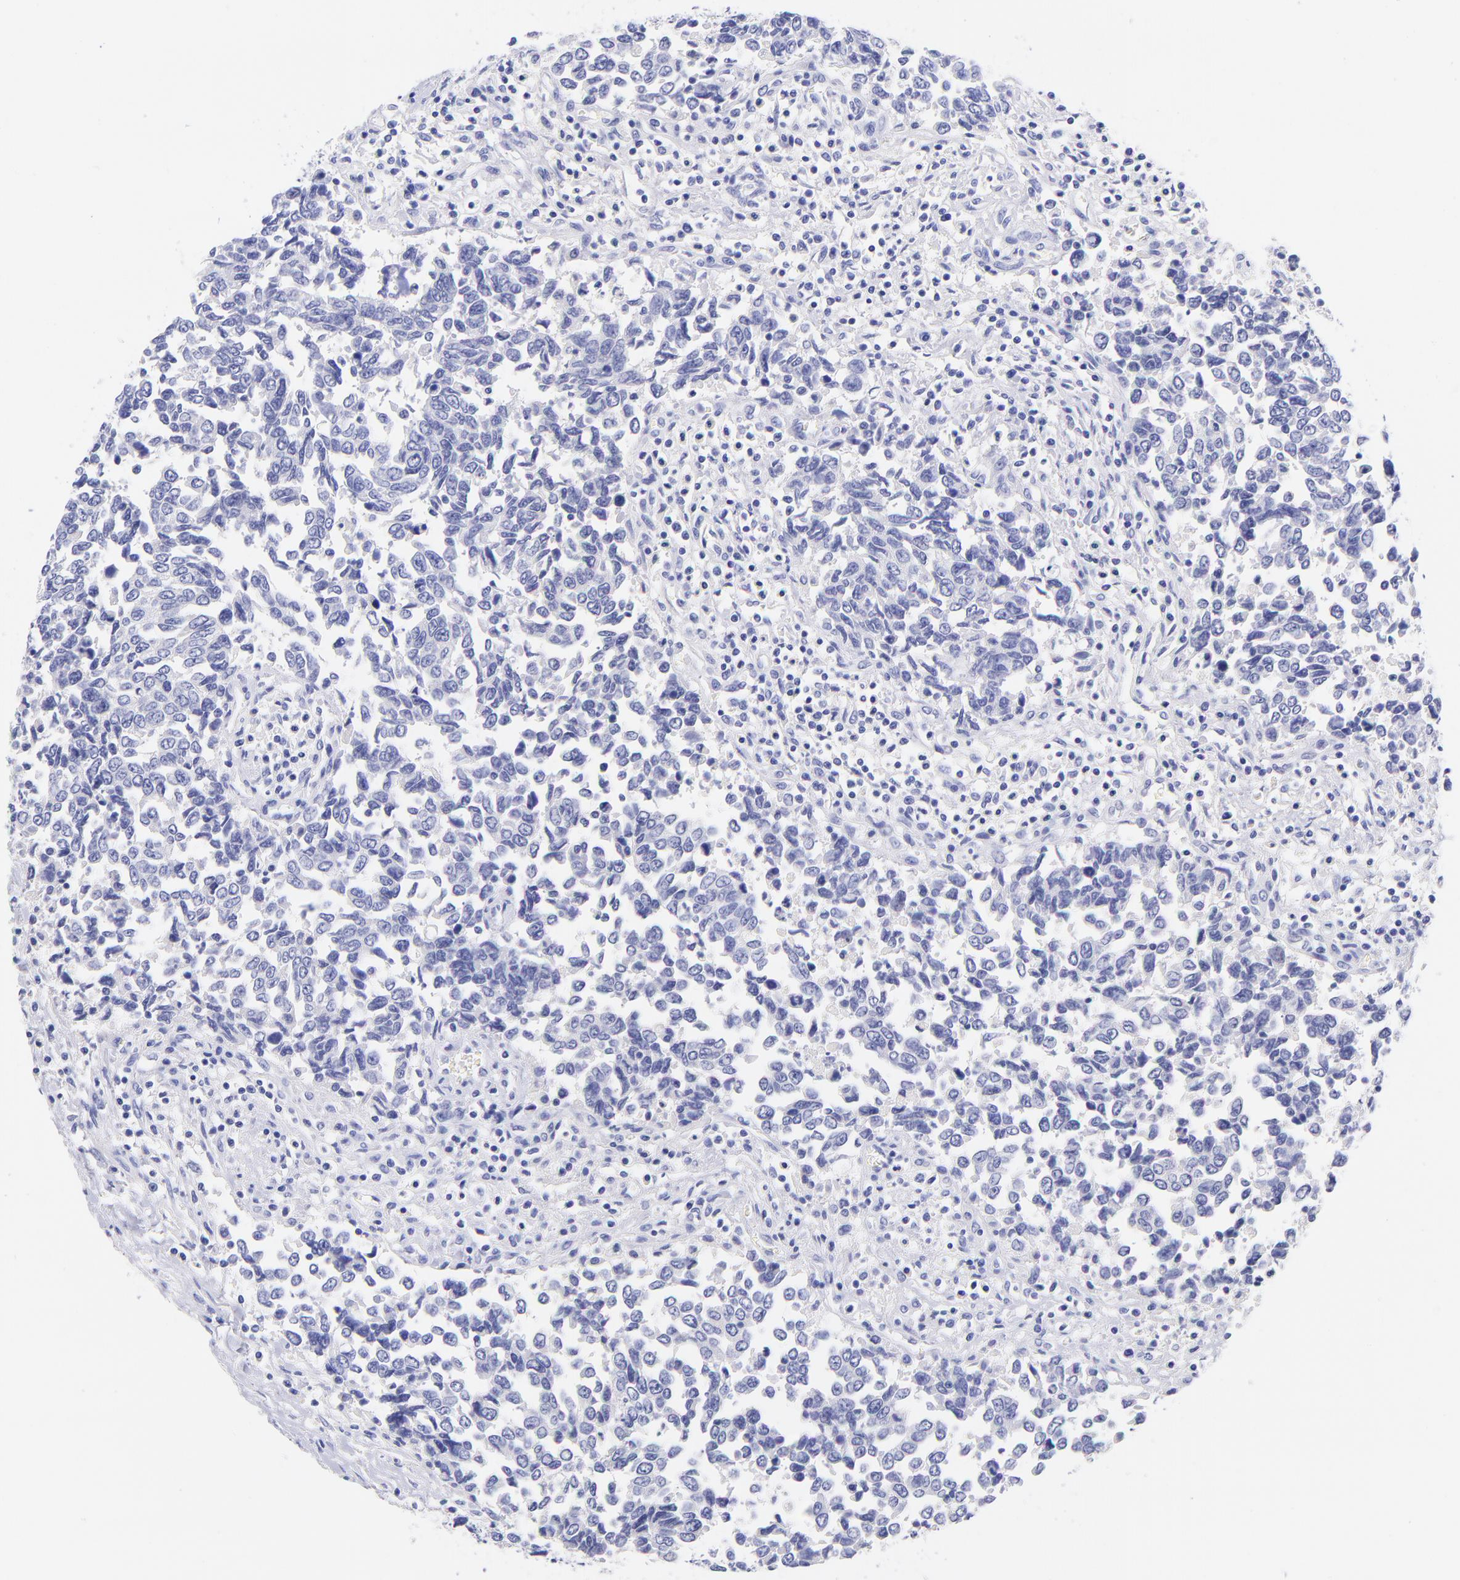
{"staining": {"intensity": "negative", "quantity": "none", "location": "none"}, "tissue": "urothelial cancer", "cell_type": "Tumor cells", "image_type": "cancer", "snomed": [{"axis": "morphology", "description": "Urothelial carcinoma, High grade"}, {"axis": "topography", "description": "Urinary bladder"}], "caption": "This image is of urothelial cancer stained with immunohistochemistry (IHC) to label a protein in brown with the nuclei are counter-stained blue. There is no staining in tumor cells. Nuclei are stained in blue.", "gene": "RAB3B", "patient": {"sex": "male", "age": 86}}